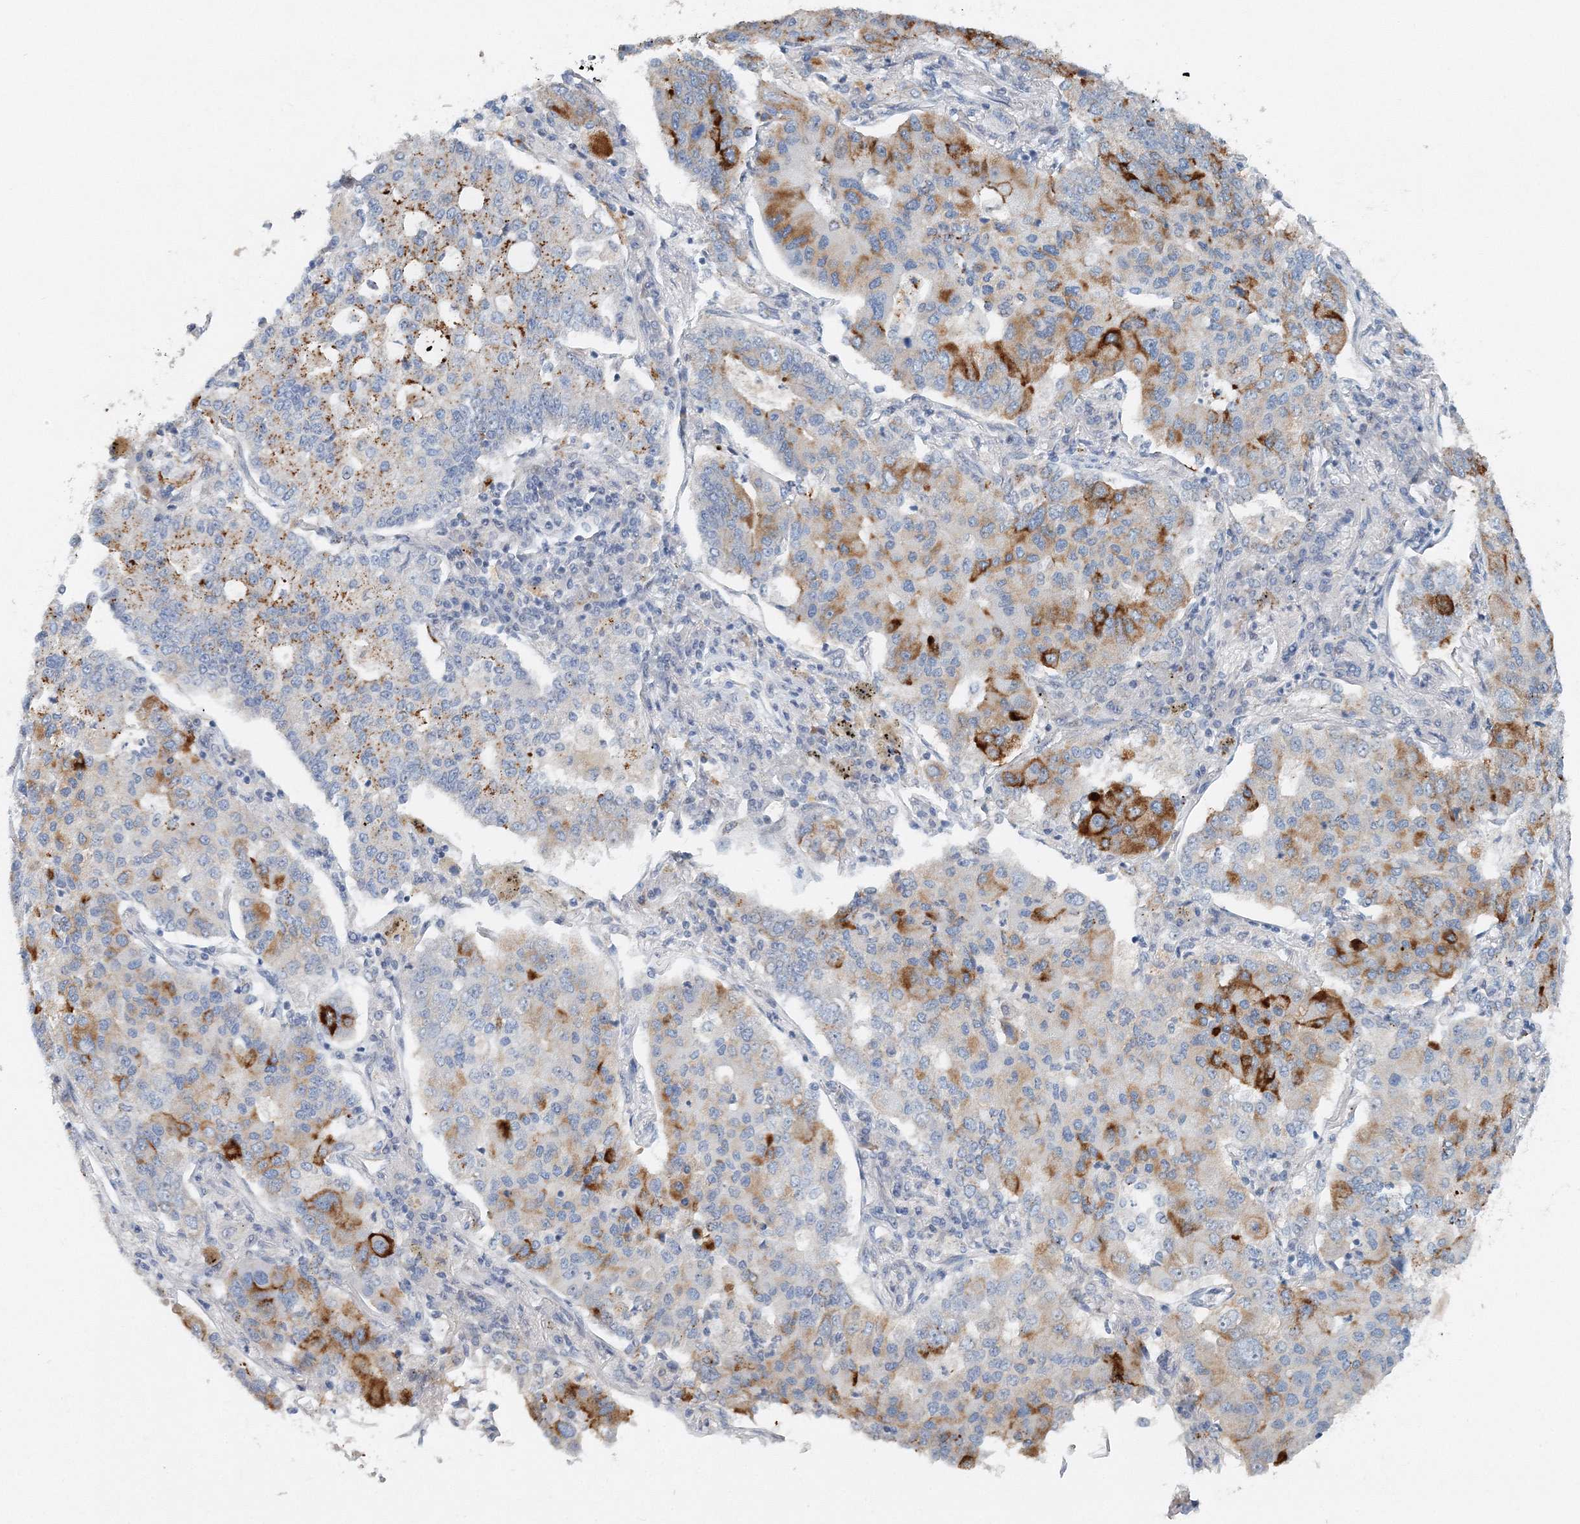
{"staining": {"intensity": "moderate", "quantity": "25%-75%", "location": "cytoplasmic/membranous"}, "tissue": "lung cancer", "cell_type": "Tumor cells", "image_type": "cancer", "snomed": [{"axis": "morphology", "description": "Adenocarcinoma, NOS"}, {"axis": "topography", "description": "Lung"}], "caption": "Immunohistochemical staining of lung cancer (adenocarcinoma) demonstrates medium levels of moderate cytoplasmic/membranous expression in about 25%-75% of tumor cells.", "gene": "UIMC1", "patient": {"sex": "male", "age": 49}}